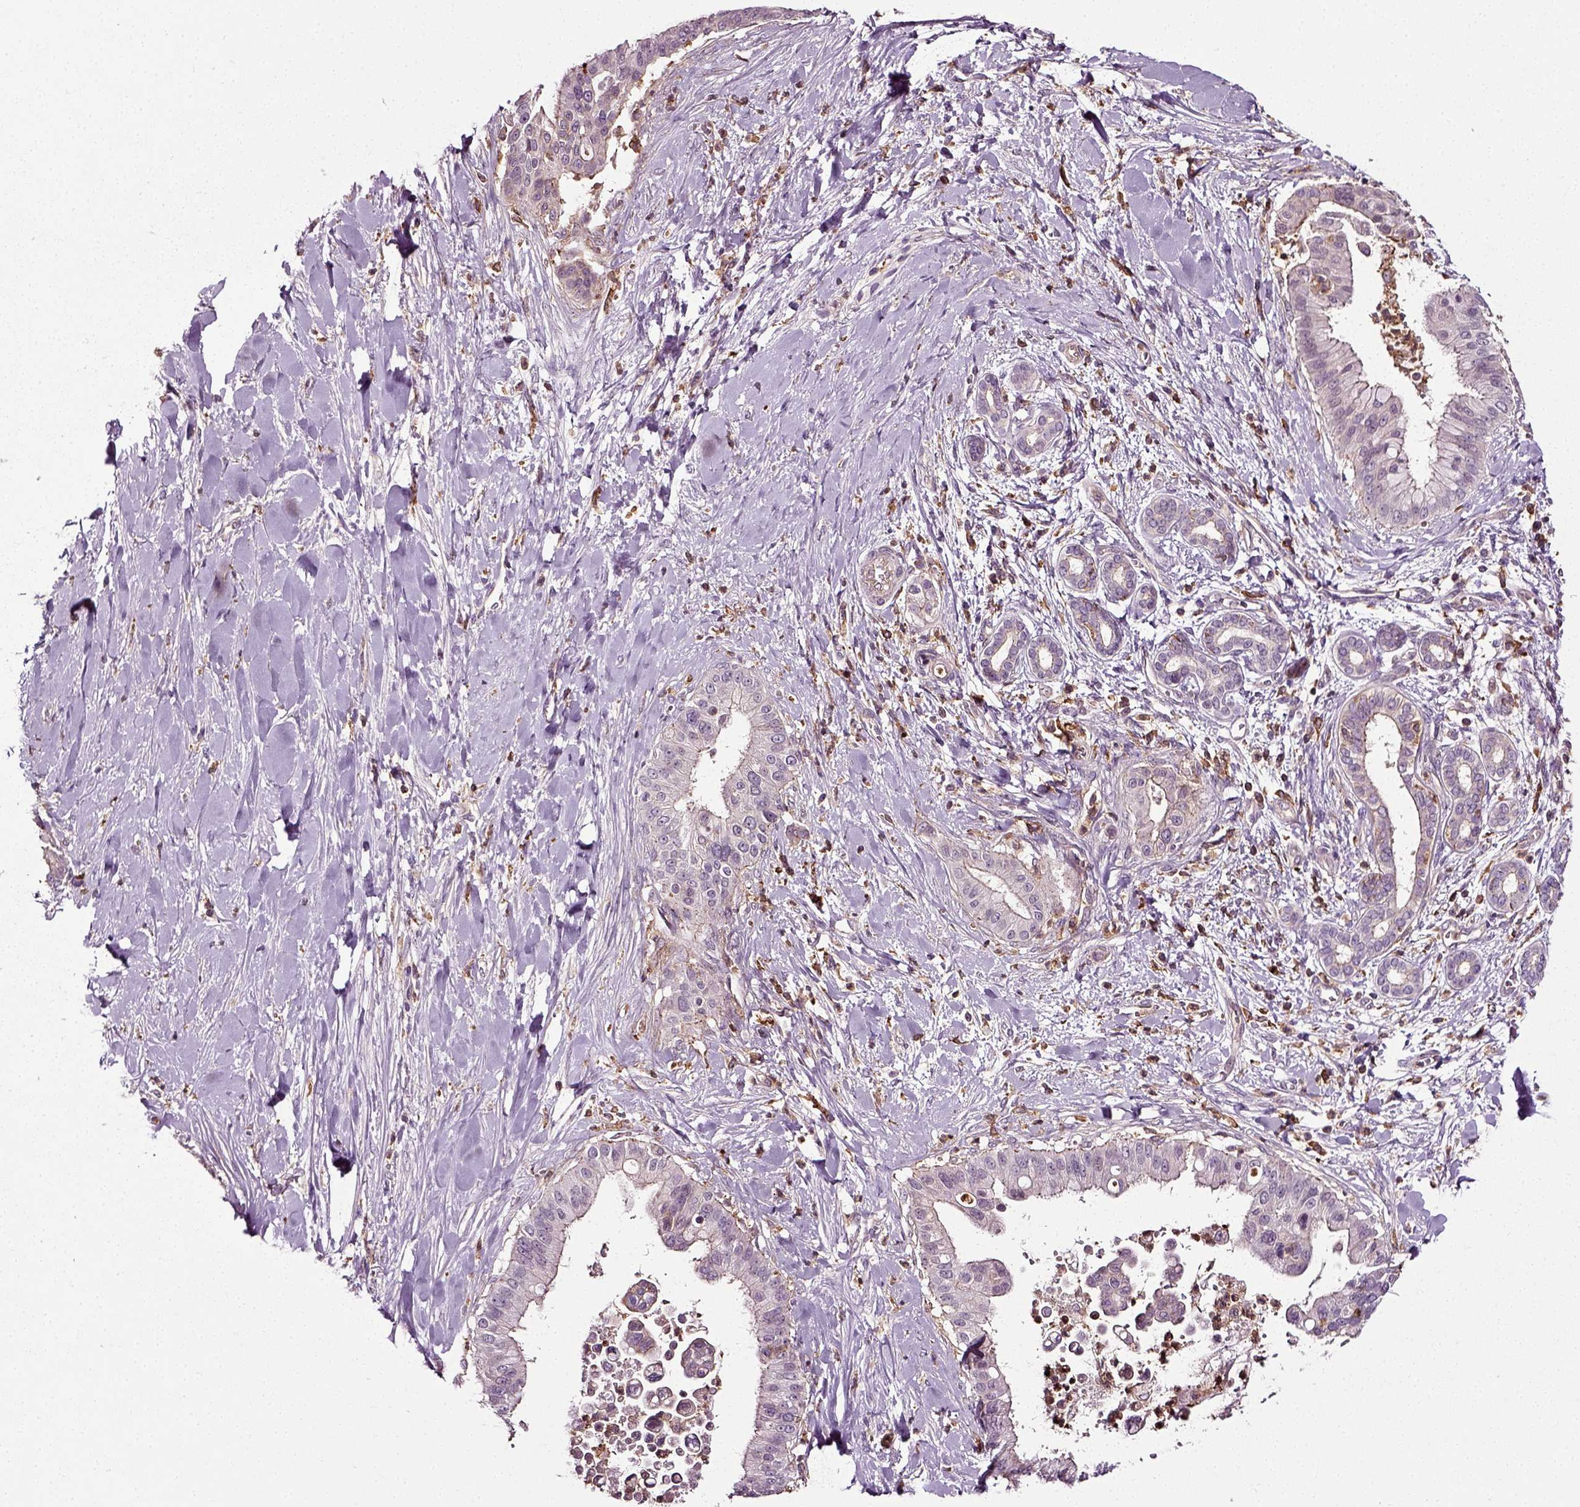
{"staining": {"intensity": "negative", "quantity": "none", "location": "none"}, "tissue": "liver cancer", "cell_type": "Tumor cells", "image_type": "cancer", "snomed": [{"axis": "morphology", "description": "Cholangiocarcinoma"}, {"axis": "topography", "description": "Liver"}], "caption": "IHC histopathology image of neoplastic tissue: human liver cancer stained with DAB reveals no significant protein expression in tumor cells. (DAB (3,3'-diaminobenzidine) immunohistochemistry (IHC), high magnification).", "gene": "RHOF", "patient": {"sex": "female", "age": 54}}